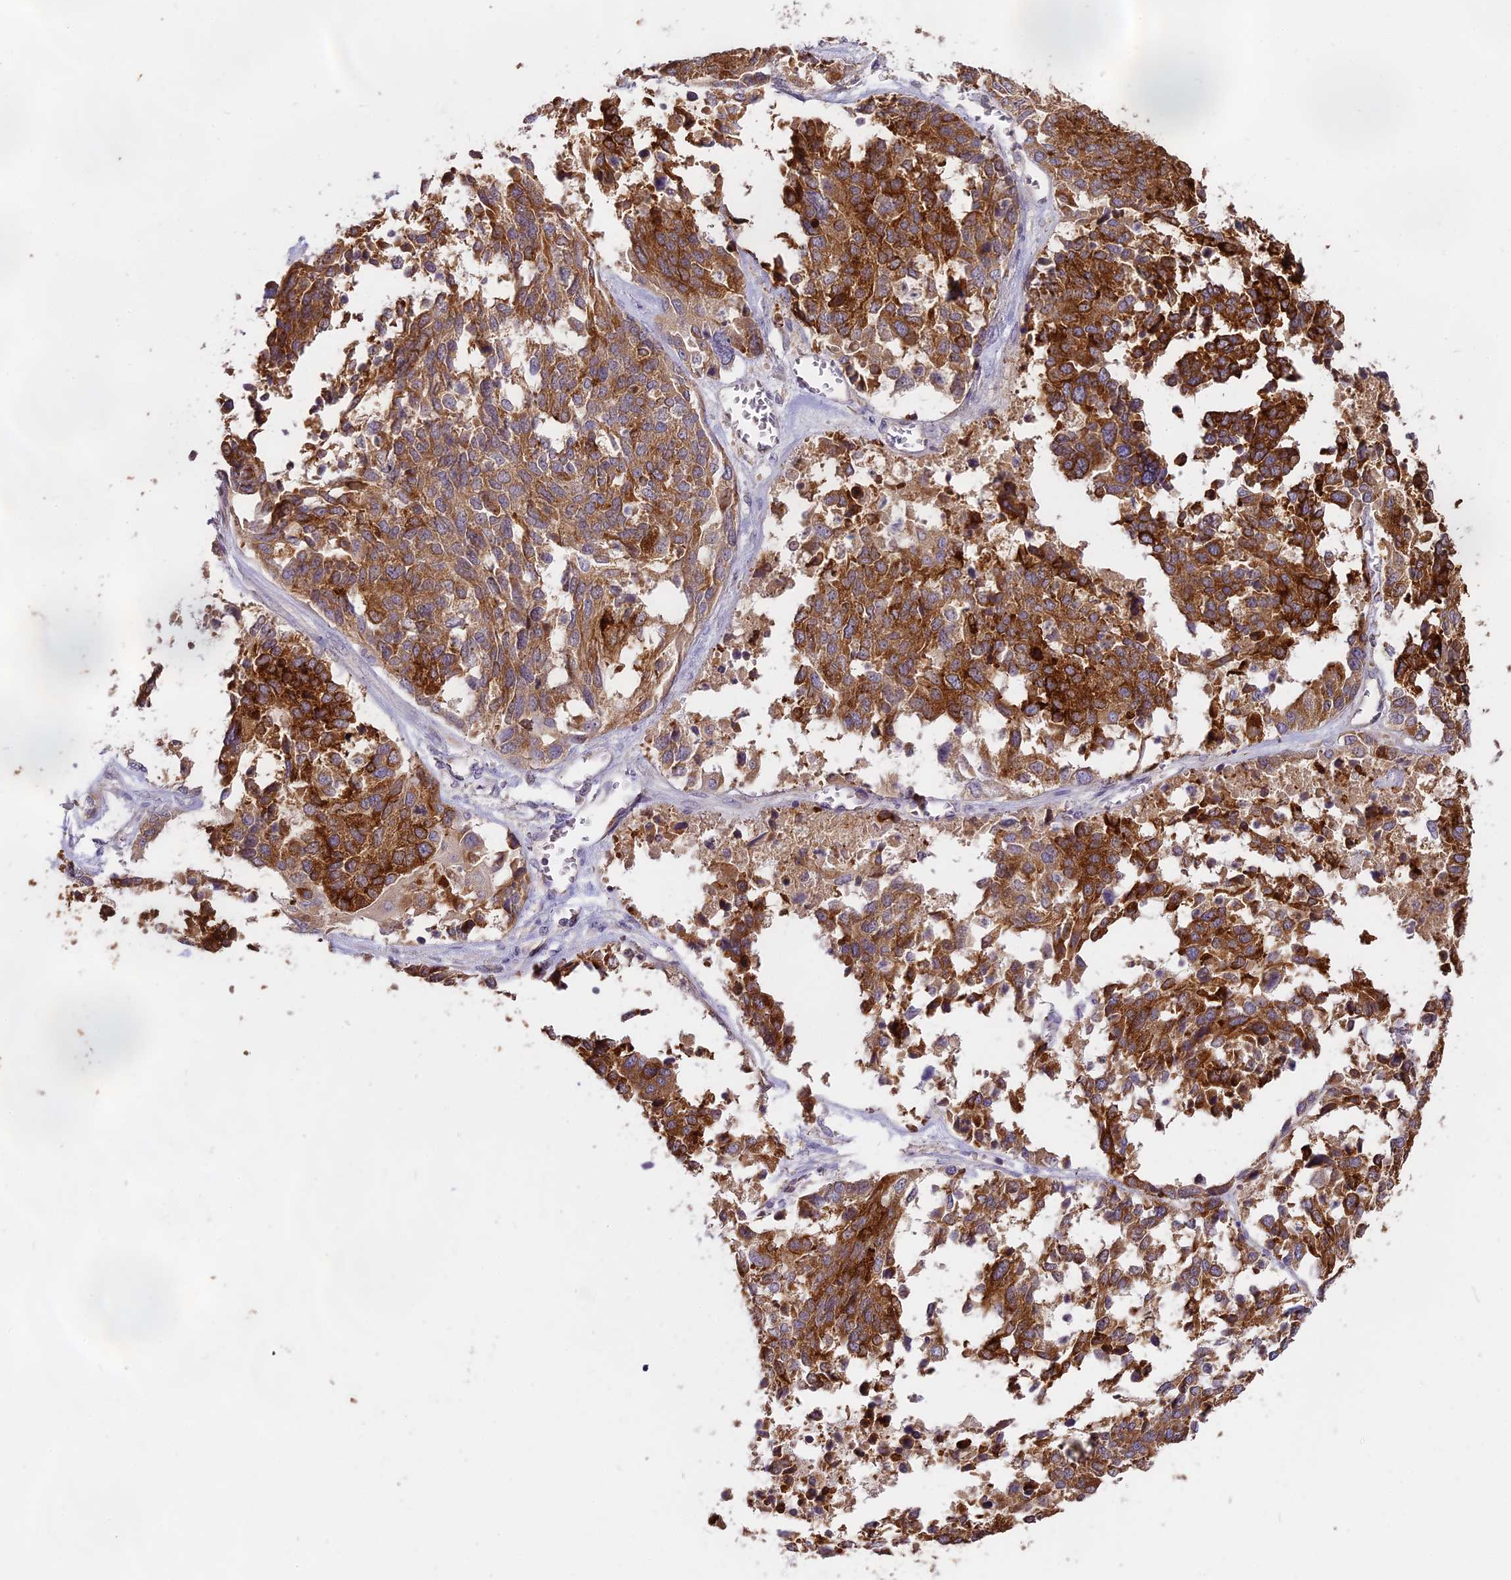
{"staining": {"intensity": "strong", "quantity": ">75%", "location": "cytoplasmic/membranous"}, "tissue": "ovarian cancer", "cell_type": "Tumor cells", "image_type": "cancer", "snomed": [{"axis": "morphology", "description": "Cystadenocarcinoma, serous, NOS"}, {"axis": "topography", "description": "Ovary"}], "caption": "This micrograph exhibits immunohistochemistry (IHC) staining of ovarian serous cystadenocarcinoma, with high strong cytoplasmic/membranous expression in approximately >75% of tumor cells.", "gene": "WFDC2", "patient": {"sex": "female", "age": 44}}